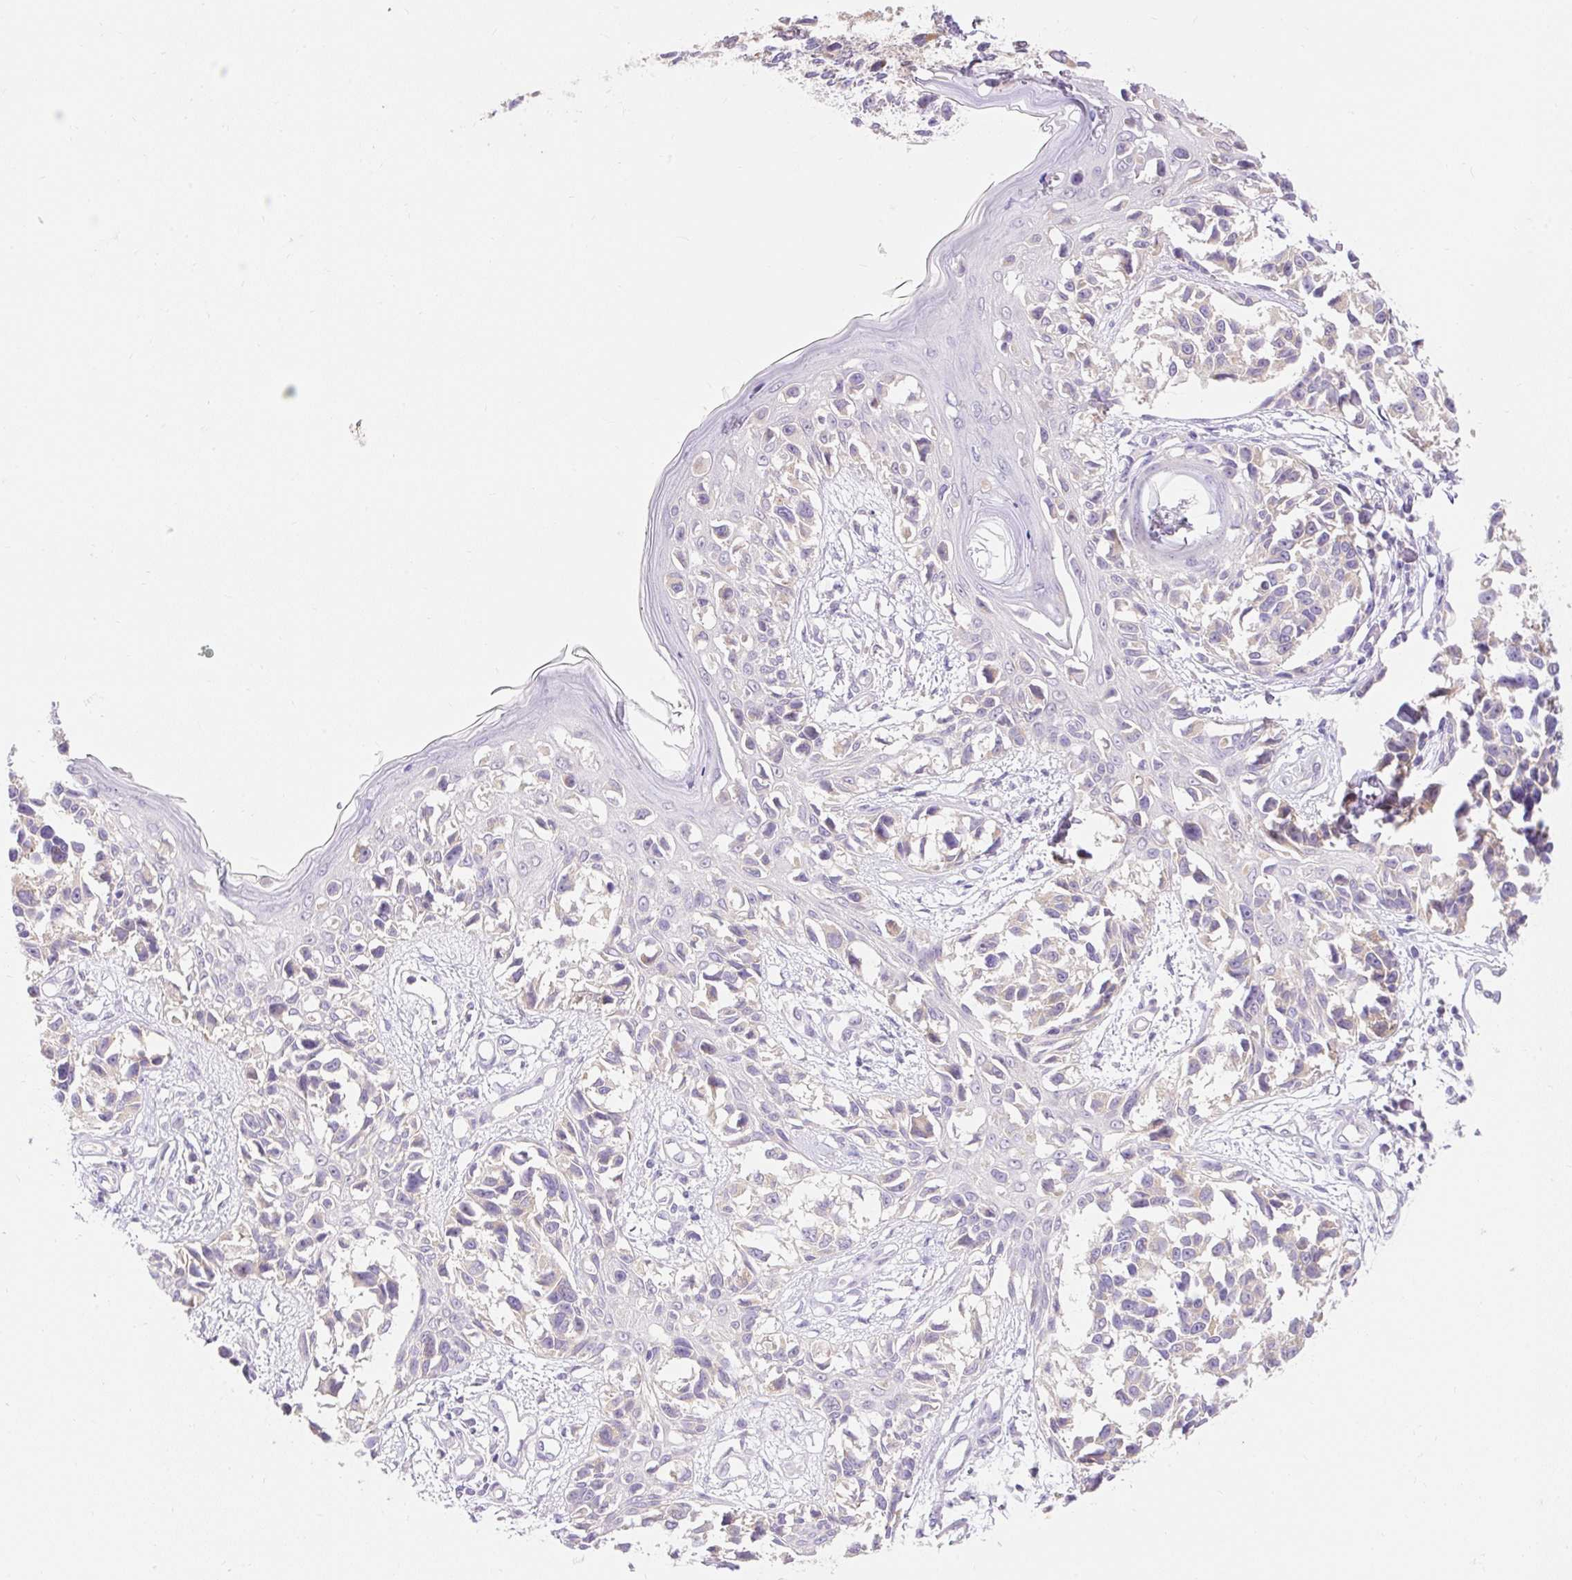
{"staining": {"intensity": "negative", "quantity": "none", "location": "none"}, "tissue": "melanoma", "cell_type": "Tumor cells", "image_type": "cancer", "snomed": [{"axis": "morphology", "description": "Malignant melanoma, NOS"}, {"axis": "topography", "description": "Skin"}], "caption": "This is an immunohistochemistry image of human melanoma. There is no positivity in tumor cells.", "gene": "PMAIP1", "patient": {"sex": "male", "age": 73}}